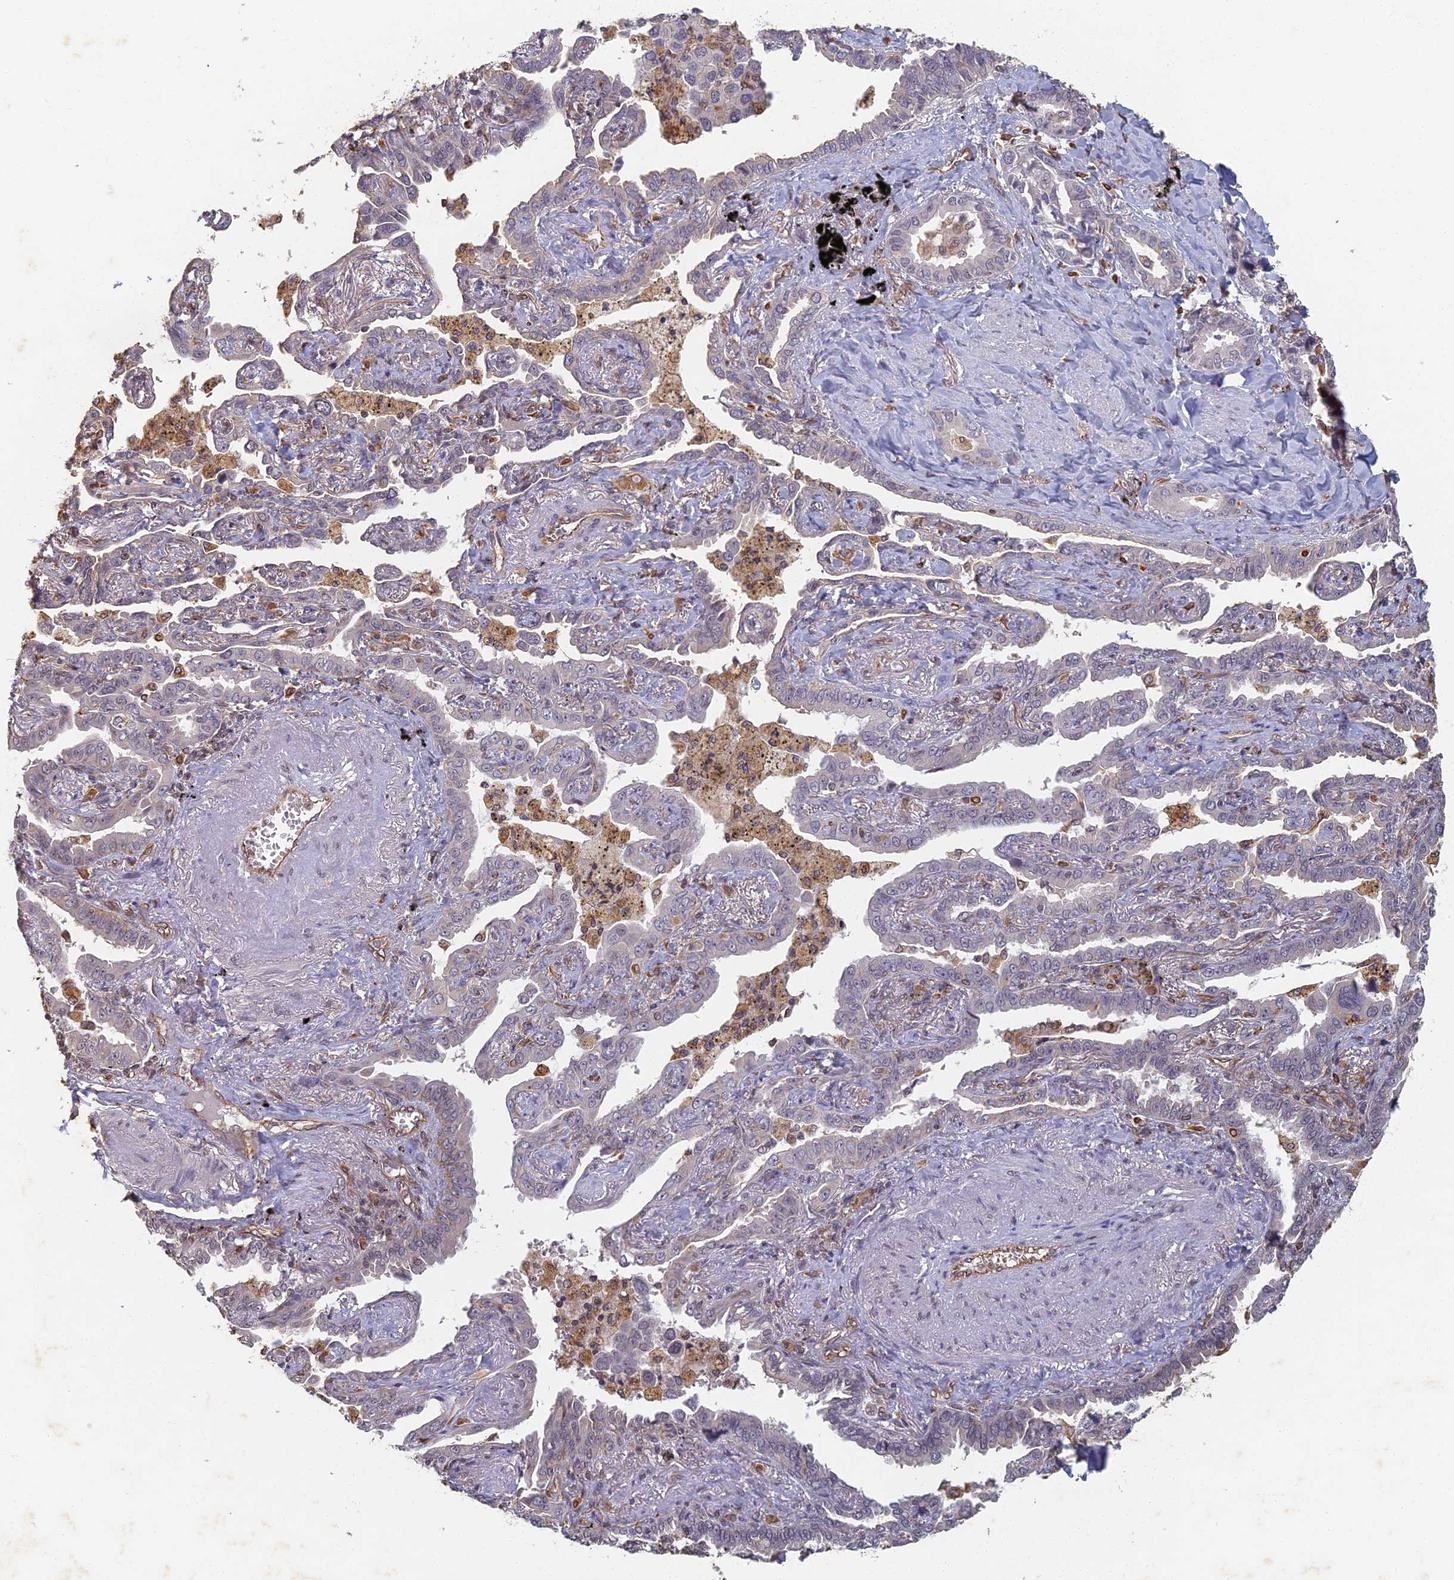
{"staining": {"intensity": "negative", "quantity": "none", "location": "none"}, "tissue": "lung cancer", "cell_type": "Tumor cells", "image_type": "cancer", "snomed": [{"axis": "morphology", "description": "Adenocarcinoma, NOS"}, {"axis": "topography", "description": "Lung"}], "caption": "Adenocarcinoma (lung) was stained to show a protein in brown. There is no significant staining in tumor cells.", "gene": "ABCB10", "patient": {"sex": "male", "age": 67}}